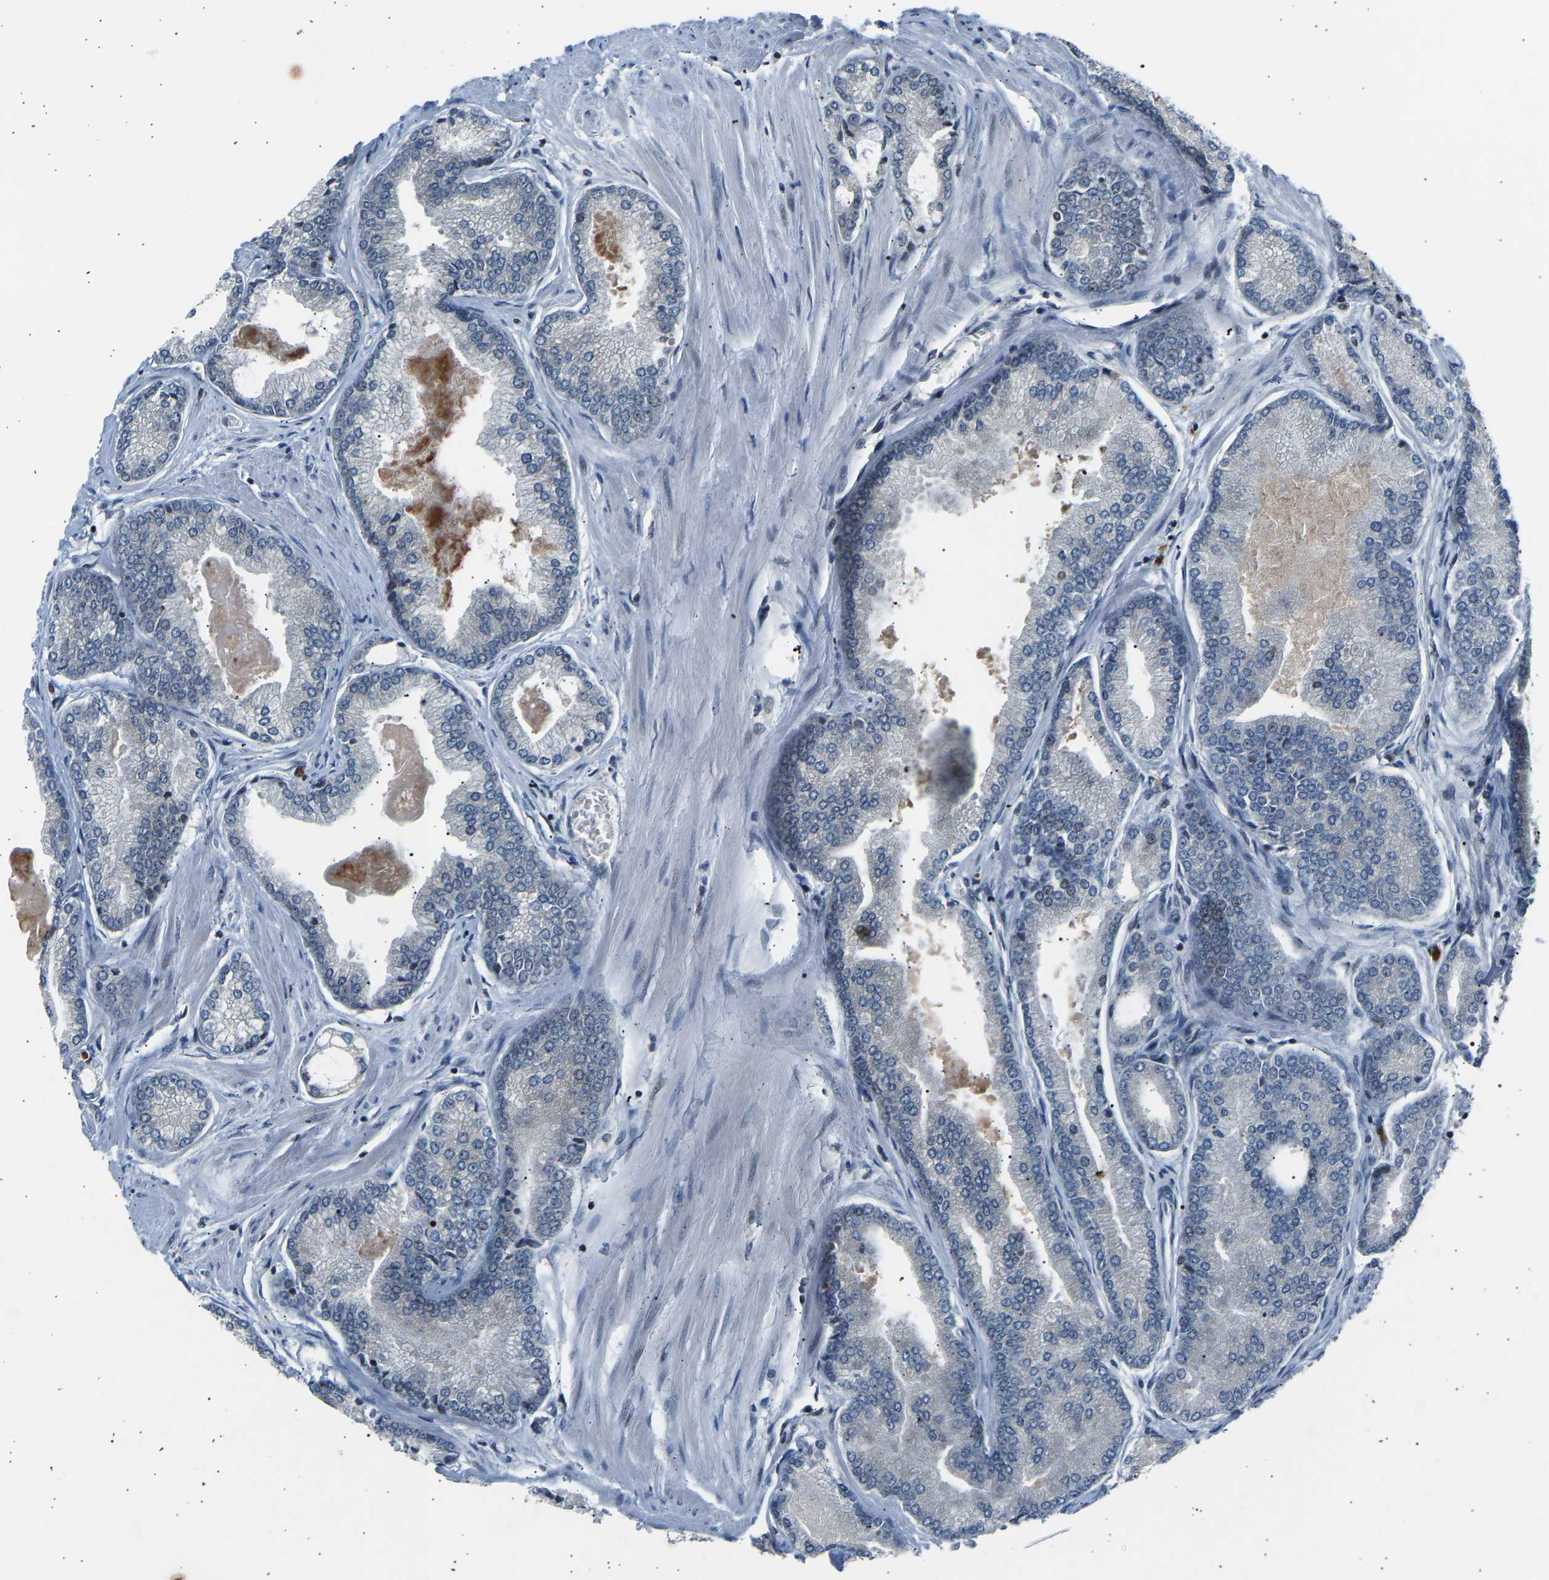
{"staining": {"intensity": "negative", "quantity": "none", "location": "none"}, "tissue": "prostate cancer", "cell_type": "Tumor cells", "image_type": "cancer", "snomed": [{"axis": "morphology", "description": "Adenocarcinoma, High grade"}, {"axis": "topography", "description": "Prostate"}], "caption": "There is no significant positivity in tumor cells of adenocarcinoma (high-grade) (prostate). The staining was performed using DAB to visualize the protein expression in brown, while the nuclei were stained in blue with hematoxylin (Magnification: 20x).", "gene": "SLIRP", "patient": {"sex": "male", "age": 61}}